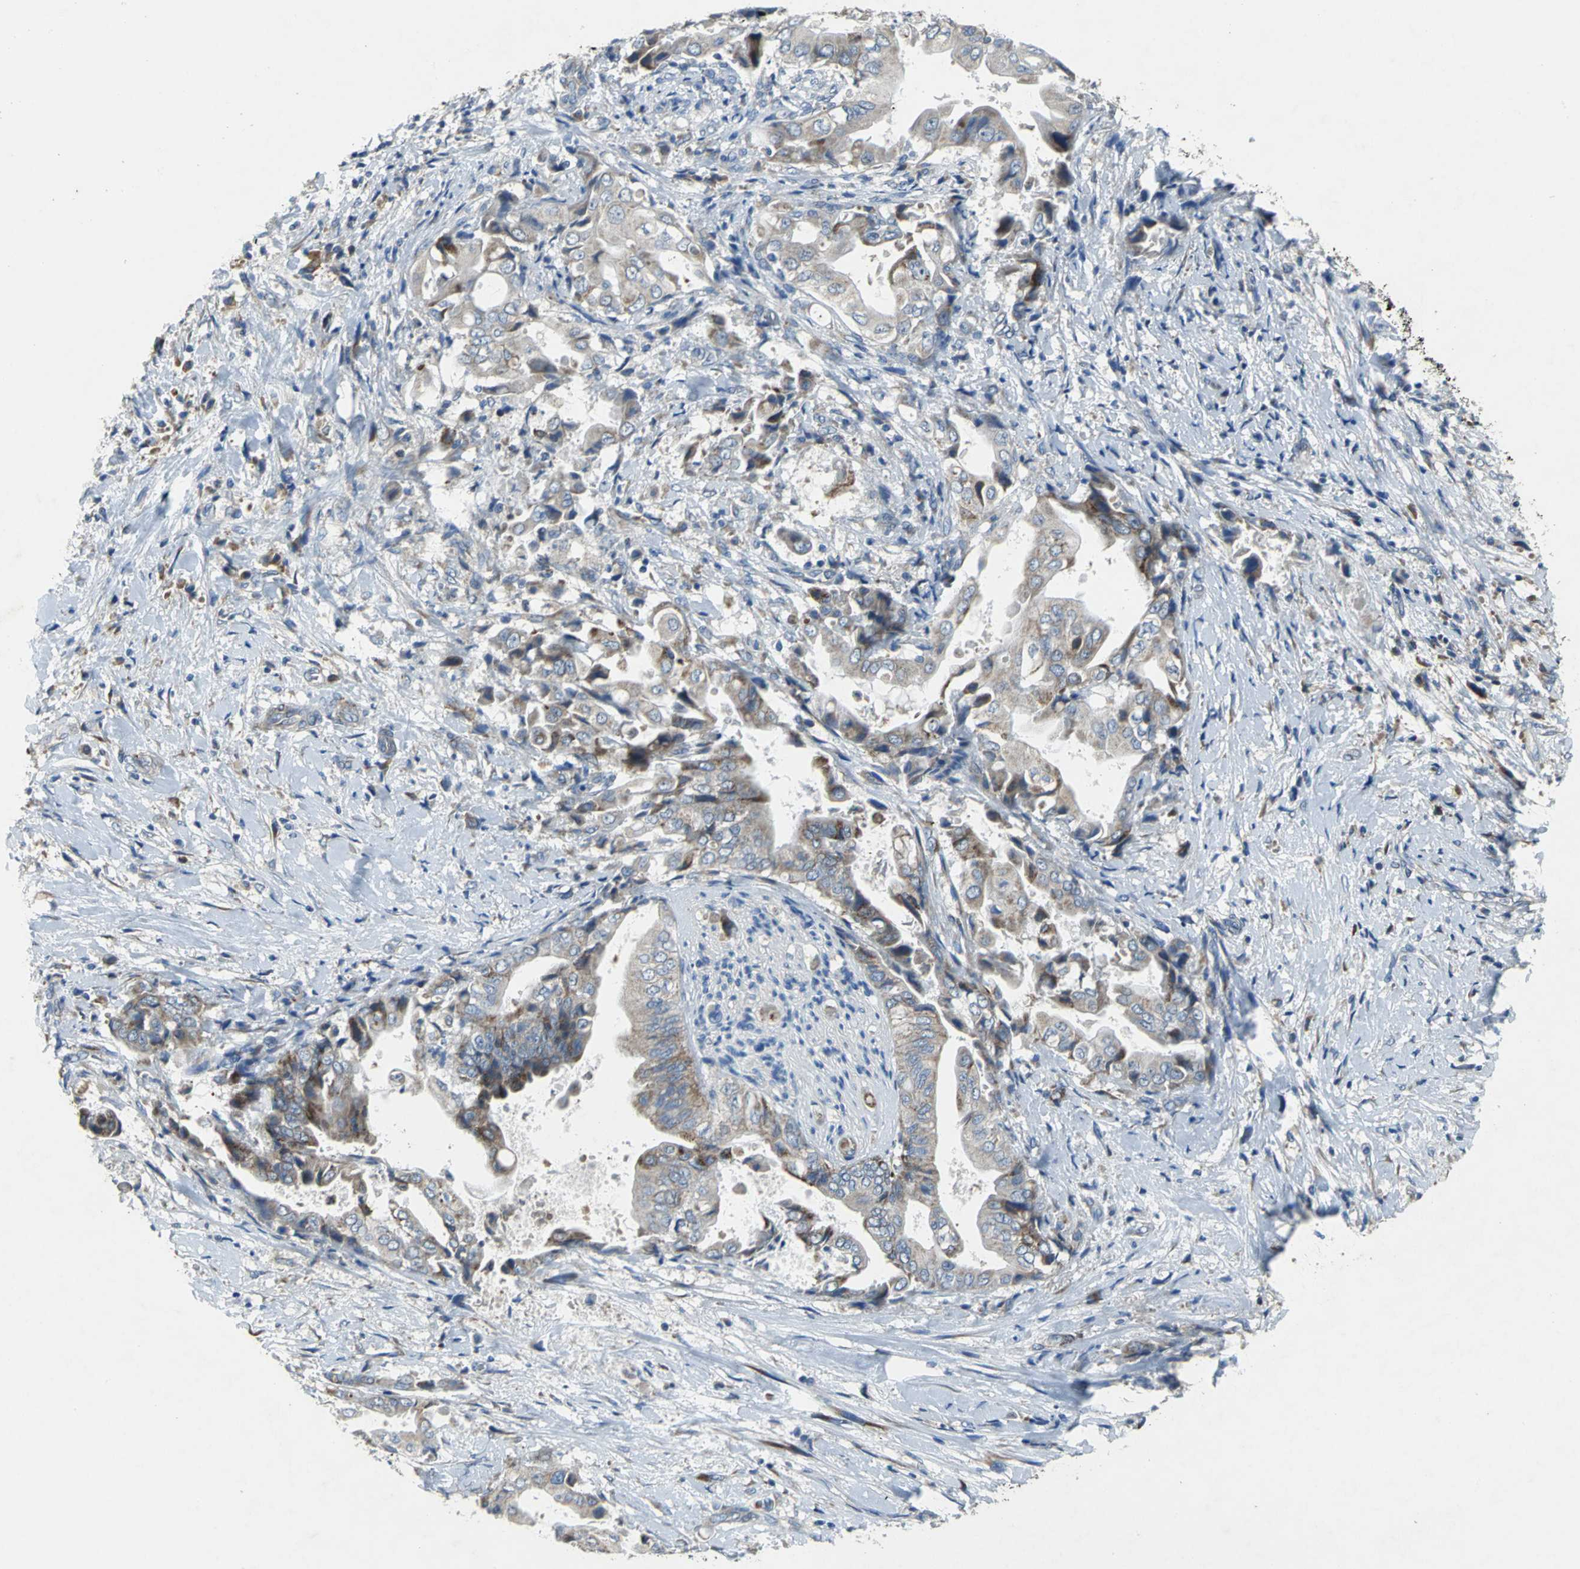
{"staining": {"intensity": "weak", "quantity": "25%-75%", "location": "cytoplasmic/membranous"}, "tissue": "liver cancer", "cell_type": "Tumor cells", "image_type": "cancer", "snomed": [{"axis": "morphology", "description": "Cholangiocarcinoma"}, {"axis": "topography", "description": "Liver"}], "caption": "Immunohistochemistry photomicrograph of neoplastic tissue: liver cancer stained using immunohistochemistry (IHC) demonstrates low levels of weak protein expression localized specifically in the cytoplasmic/membranous of tumor cells, appearing as a cytoplasmic/membranous brown color.", "gene": "EIF5A", "patient": {"sex": "male", "age": 58}}